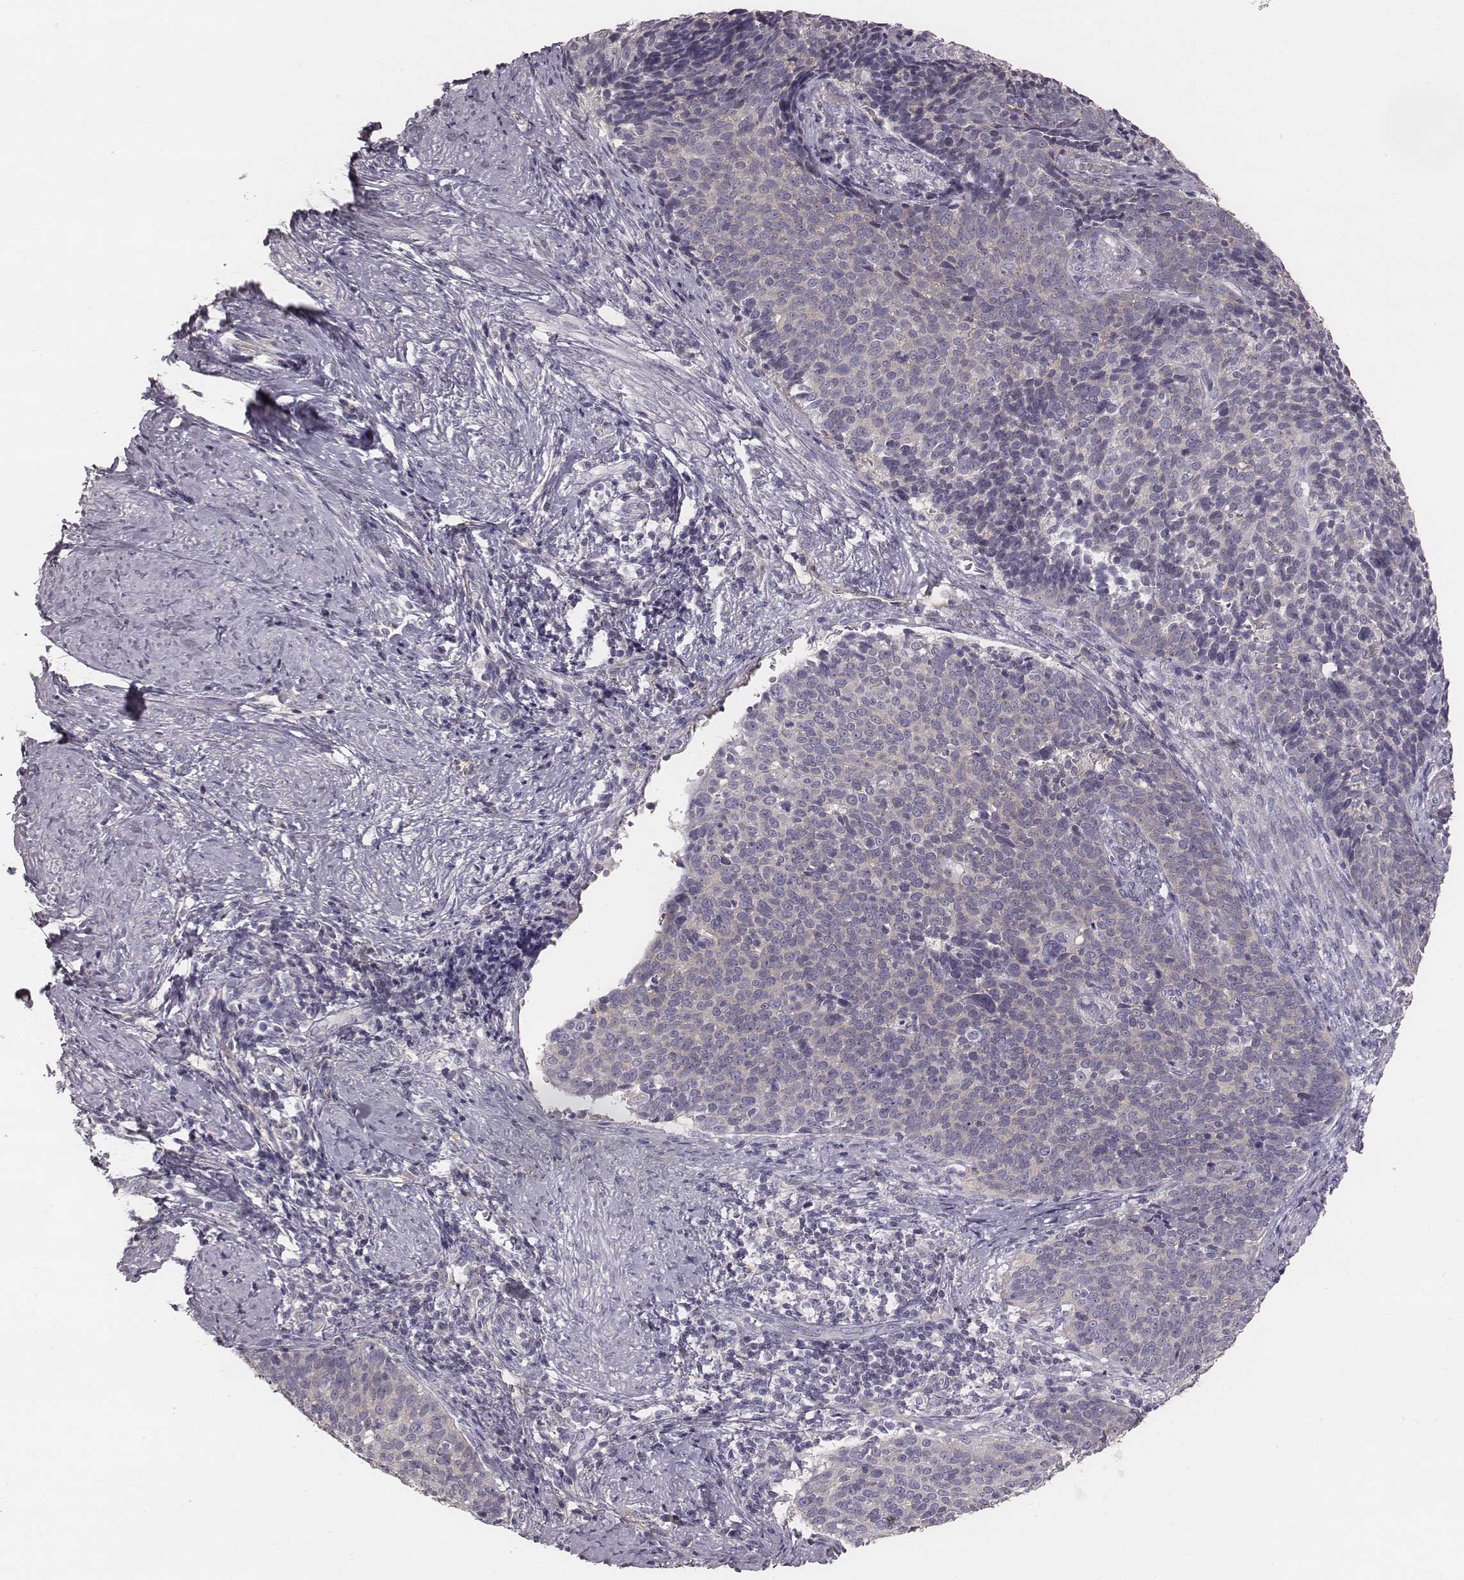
{"staining": {"intensity": "negative", "quantity": "none", "location": "none"}, "tissue": "cervical cancer", "cell_type": "Tumor cells", "image_type": "cancer", "snomed": [{"axis": "morphology", "description": "Squamous cell carcinoma, NOS"}, {"axis": "topography", "description": "Cervix"}], "caption": "The image reveals no significant expression in tumor cells of cervical cancer (squamous cell carcinoma).", "gene": "PRKCZ", "patient": {"sex": "female", "age": 39}}